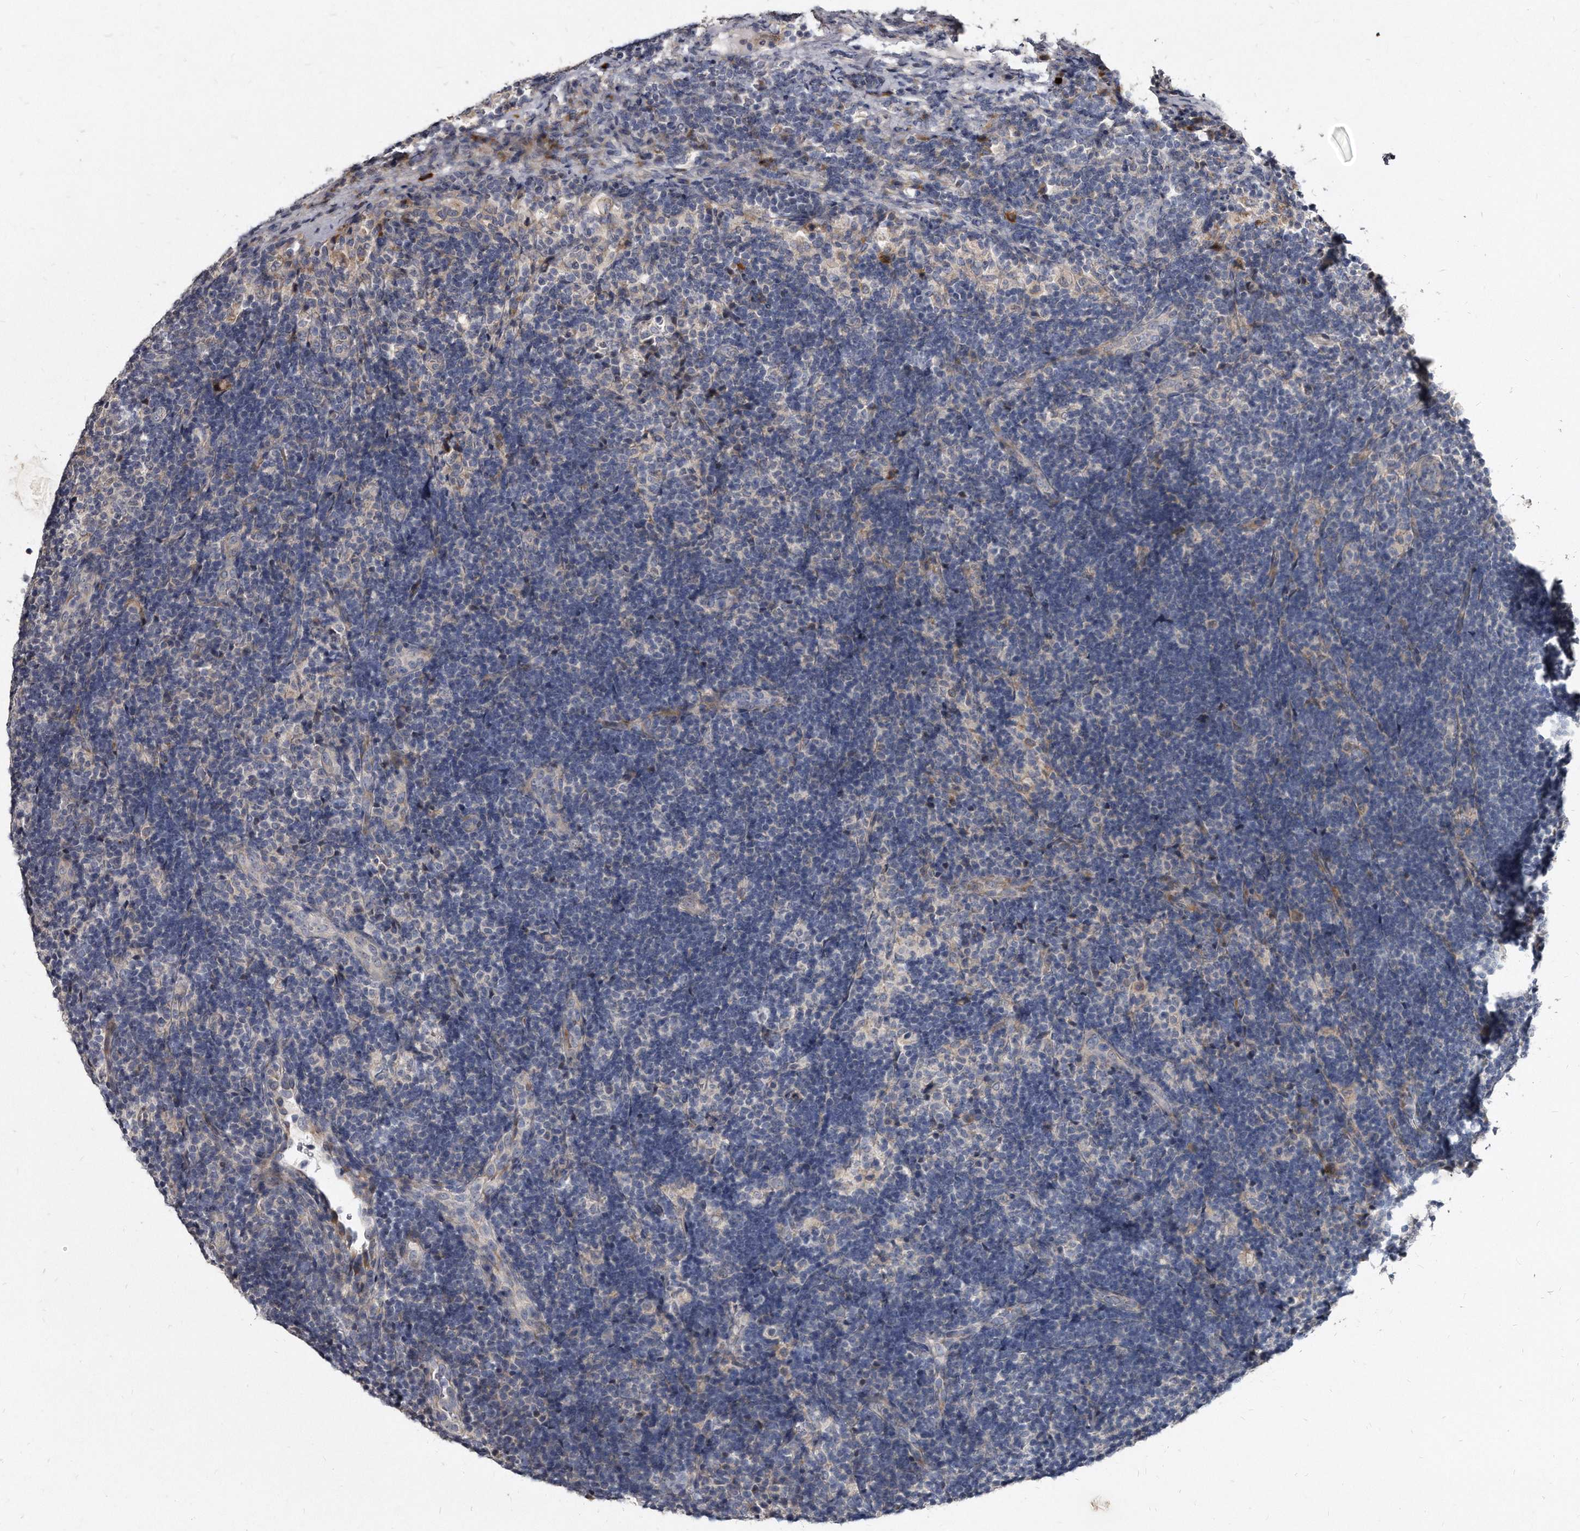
{"staining": {"intensity": "negative", "quantity": "none", "location": "none"}, "tissue": "lymph node", "cell_type": "Germinal center cells", "image_type": "normal", "snomed": [{"axis": "morphology", "description": "Normal tissue, NOS"}, {"axis": "topography", "description": "Lymph node"}], "caption": "DAB (3,3'-diaminobenzidine) immunohistochemical staining of unremarkable human lymph node displays no significant positivity in germinal center cells.", "gene": "KLHDC3", "patient": {"sex": "female", "age": 22}}